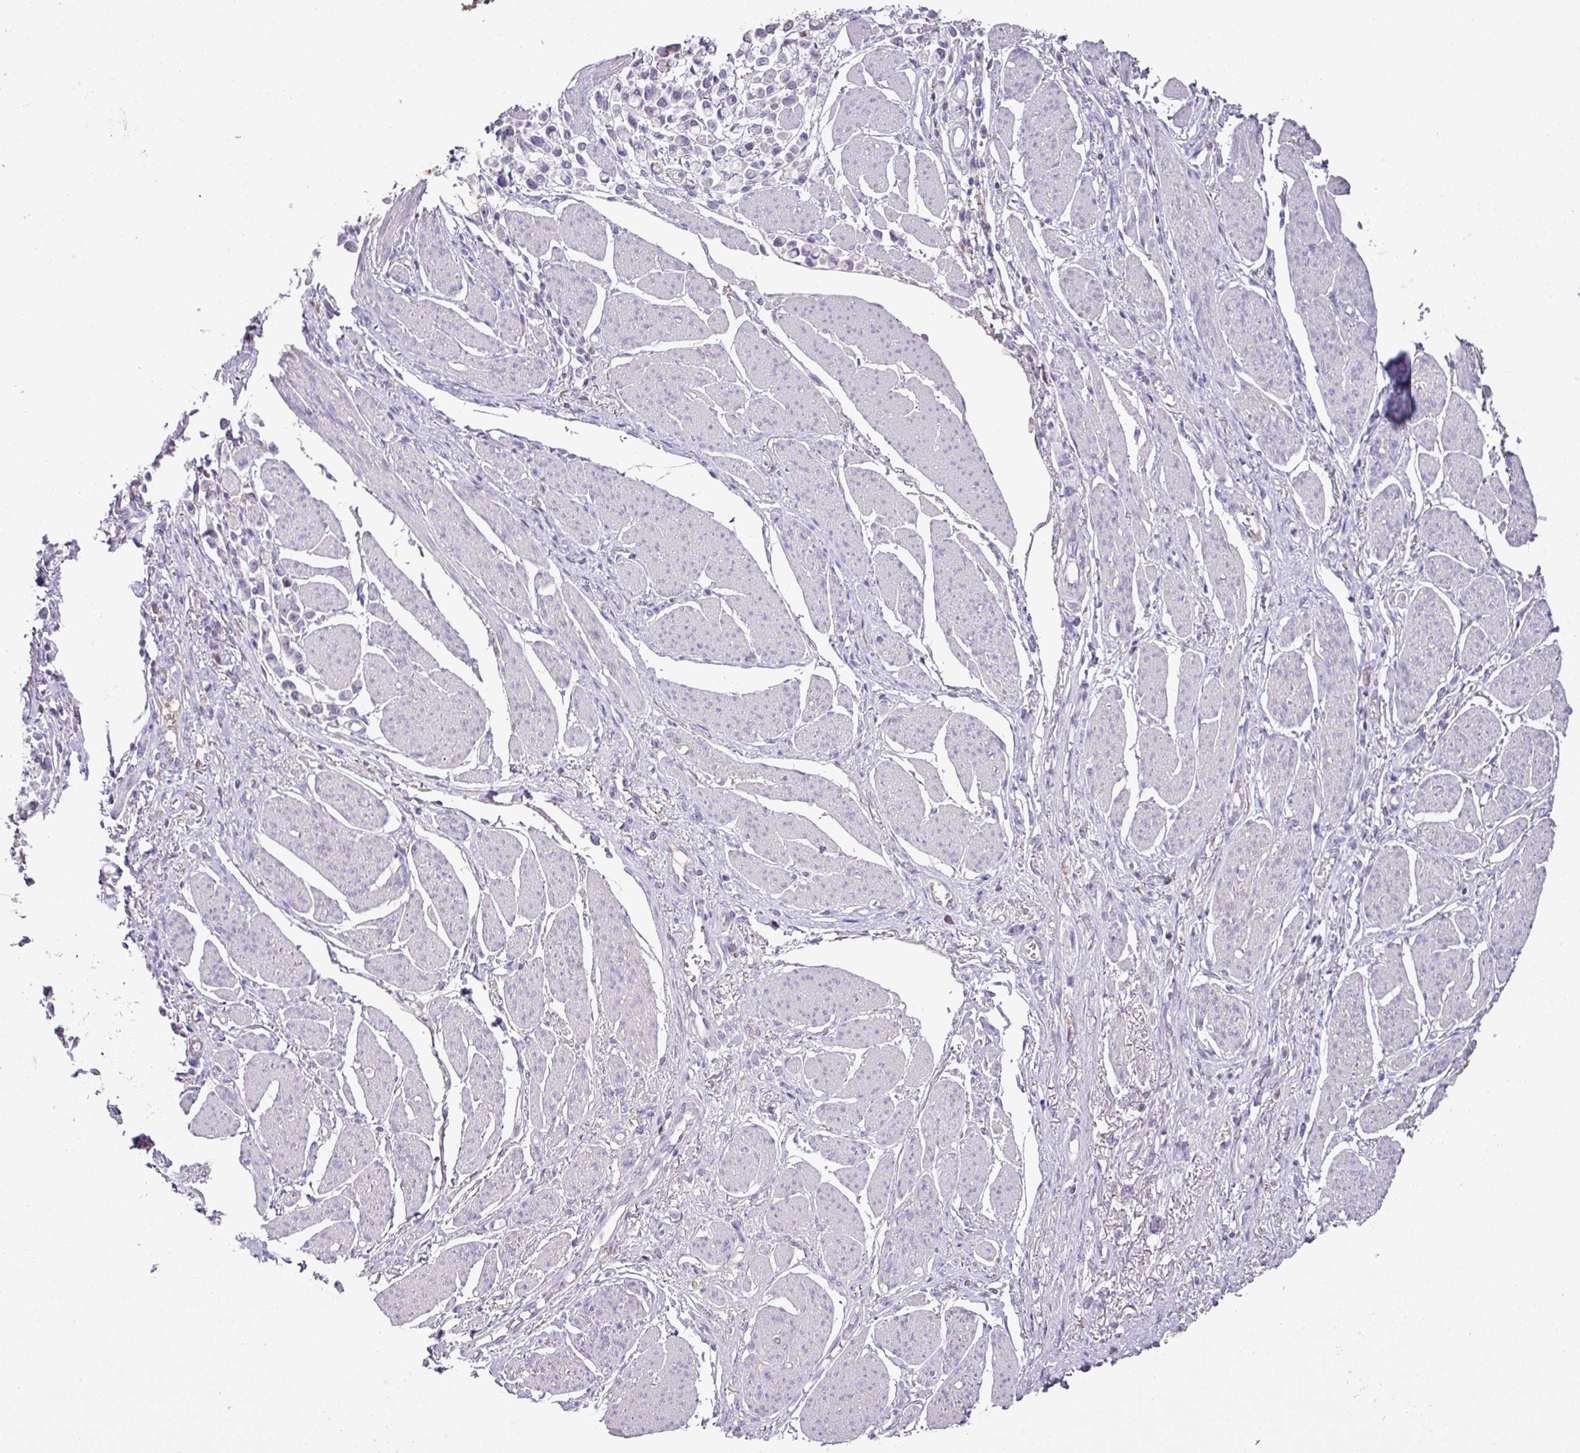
{"staining": {"intensity": "negative", "quantity": "none", "location": "none"}, "tissue": "stomach cancer", "cell_type": "Tumor cells", "image_type": "cancer", "snomed": [{"axis": "morphology", "description": "Adenocarcinoma, NOS"}, {"axis": "topography", "description": "Stomach"}], "caption": "Micrograph shows no protein positivity in tumor cells of stomach cancer (adenocarcinoma) tissue.", "gene": "OR6C6", "patient": {"sex": "female", "age": 81}}